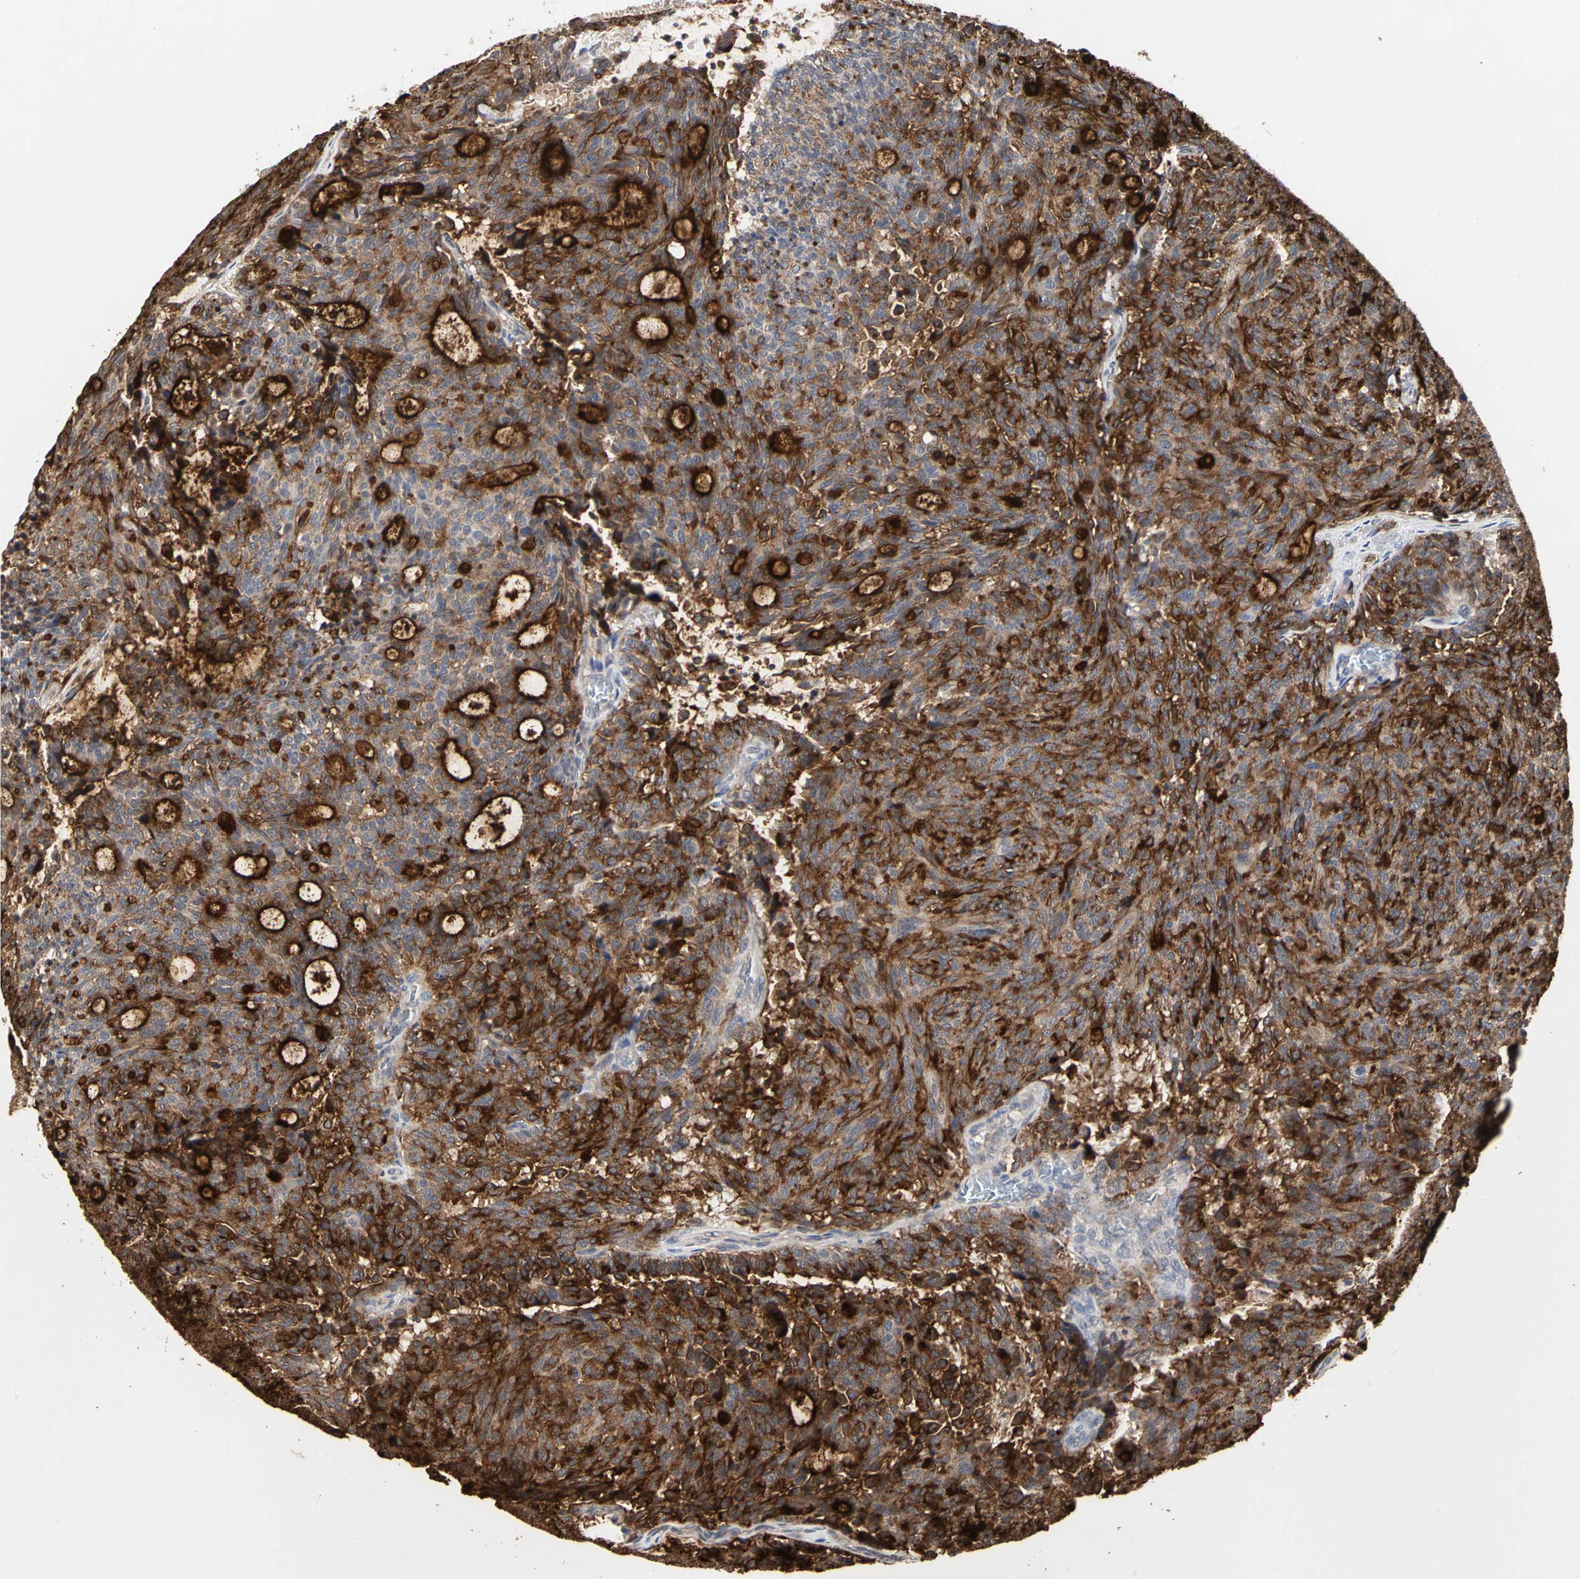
{"staining": {"intensity": "strong", "quantity": ">75%", "location": "cytoplasmic/membranous"}, "tissue": "carcinoid", "cell_type": "Tumor cells", "image_type": "cancer", "snomed": [{"axis": "morphology", "description": "Carcinoid, malignant, NOS"}, {"axis": "topography", "description": "Pancreas"}], "caption": "The image demonstrates a brown stain indicating the presence of a protein in the cytoplasmic/membranous of tumor cells in malignant carcinoid. (Stains: DAB in brown, nuclei in blue, Microscopy: brightfield microscopy at high magnification).", "gene": "TAOK1", "patient": {"sex": "female", "age": 54}}